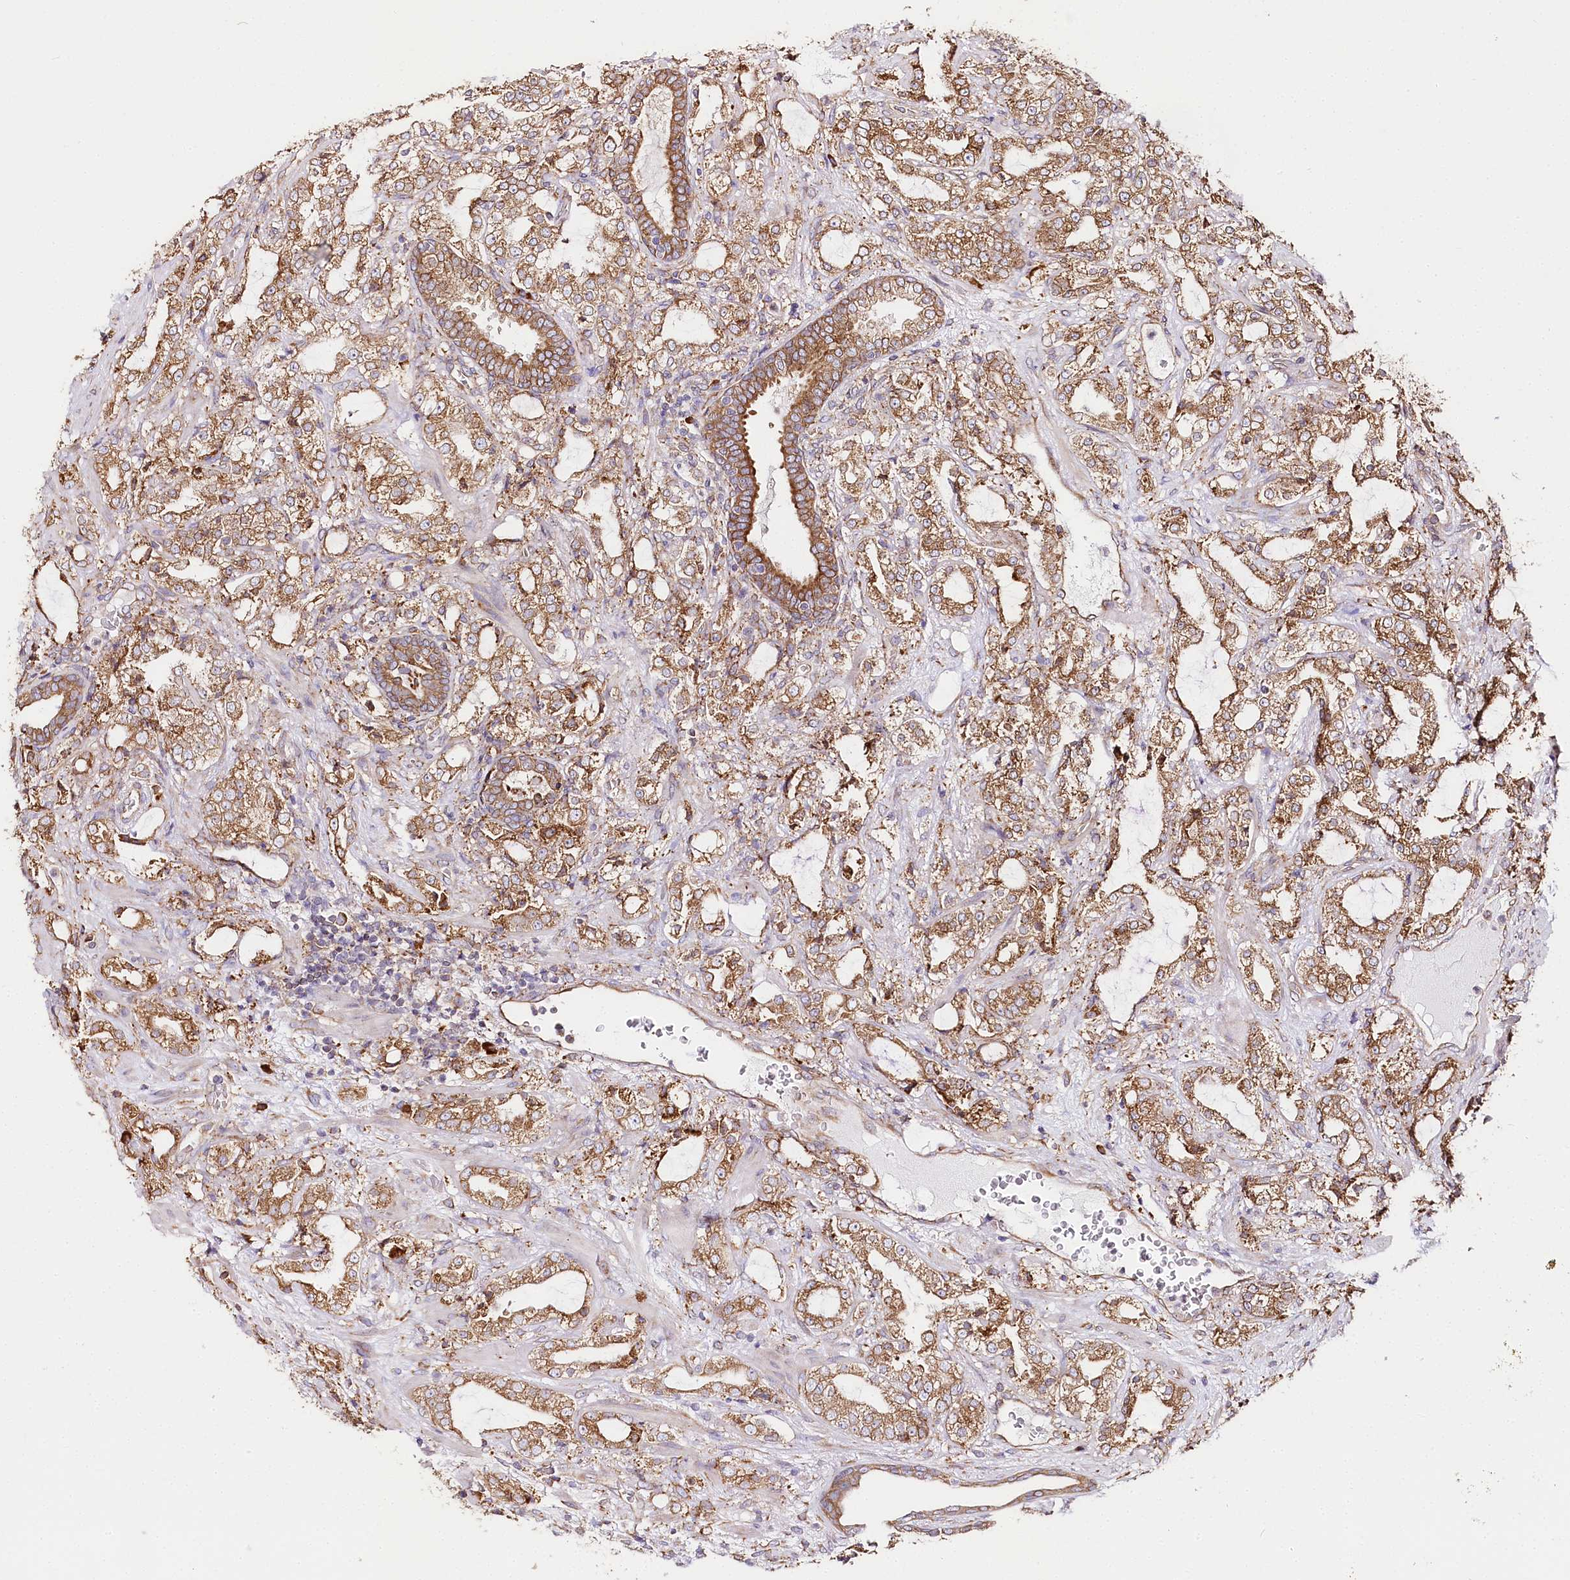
{"staining": {"intensity": "moderate", "quantity": ">75%", "location": "cytoplasmic/membranous"}, "tissue": "prostate cancer", "cell_type": "Tumor cells", "image_type": "cancer", "snomed": [{"axis": "morphology", "description": "Adenocarcinoma, High grade"}, {"axis": "topography", "description": "Prostate"}], "caption": "This histopathology image reveals IHC staining of prostate adenocarcinoma (high-grade), with medium moderate cytoplasmic/membranous expression in approximately >75% of tumor cells.", "gene": "CNPY2", "patient": {"sex": "male", "age": 64}}